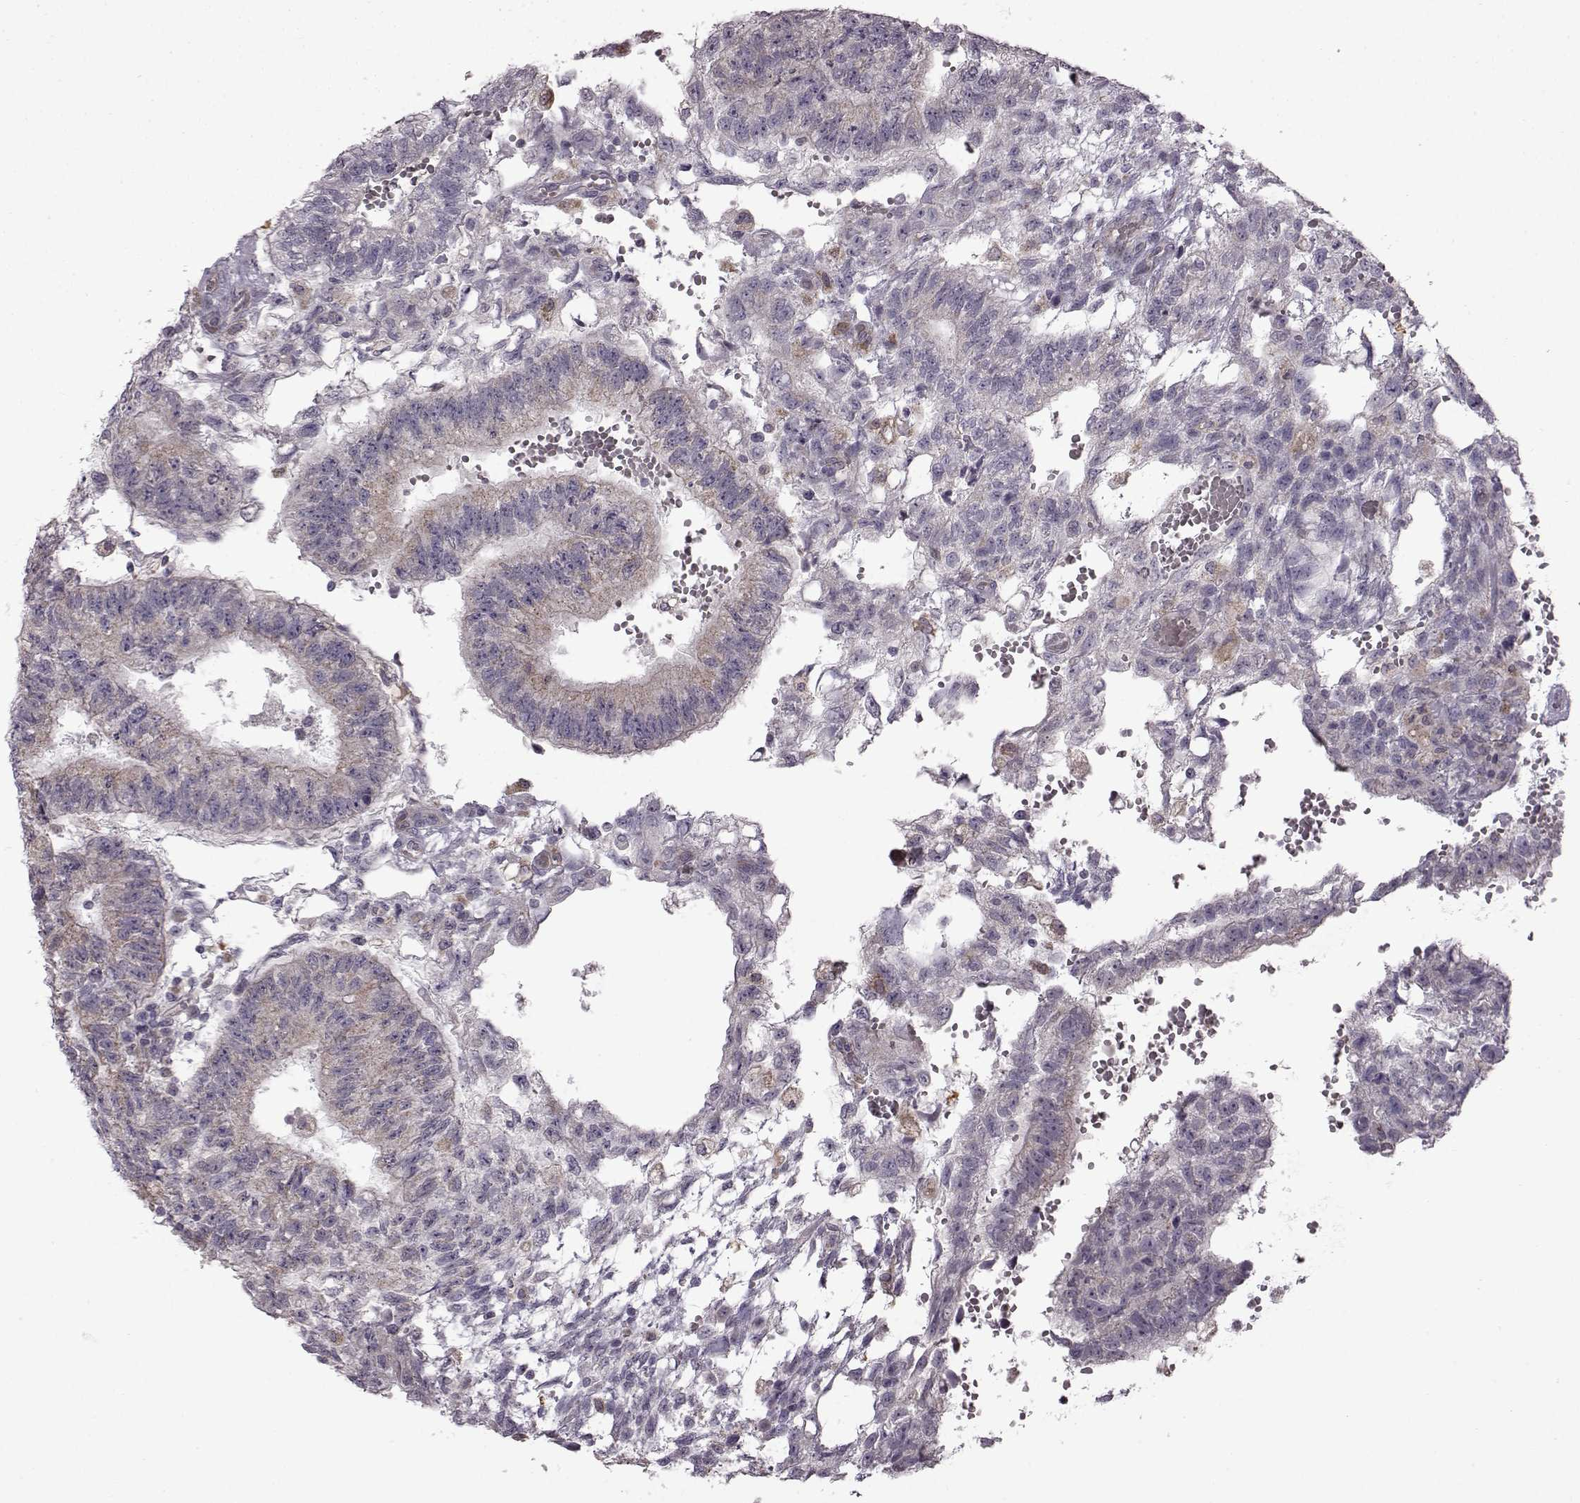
{"staining": {"intensity": "negative", "quantity": "none", "location": "none"}, "tissue": "testis cancer", "cell_type": "Tumor cells", "image_type": "cancer", "snomed": [{"axis": "morphology", "description": "Carcinoma, Embryonal, NOS"}, {"axis": "topography", "description": "Testis"}], "caption": "This is an IHC histopathology image of testis cancer. There is no staining in tumor cells.", "gene": "B3GNT6", "patient": {"sex": "male", "age": 32}}